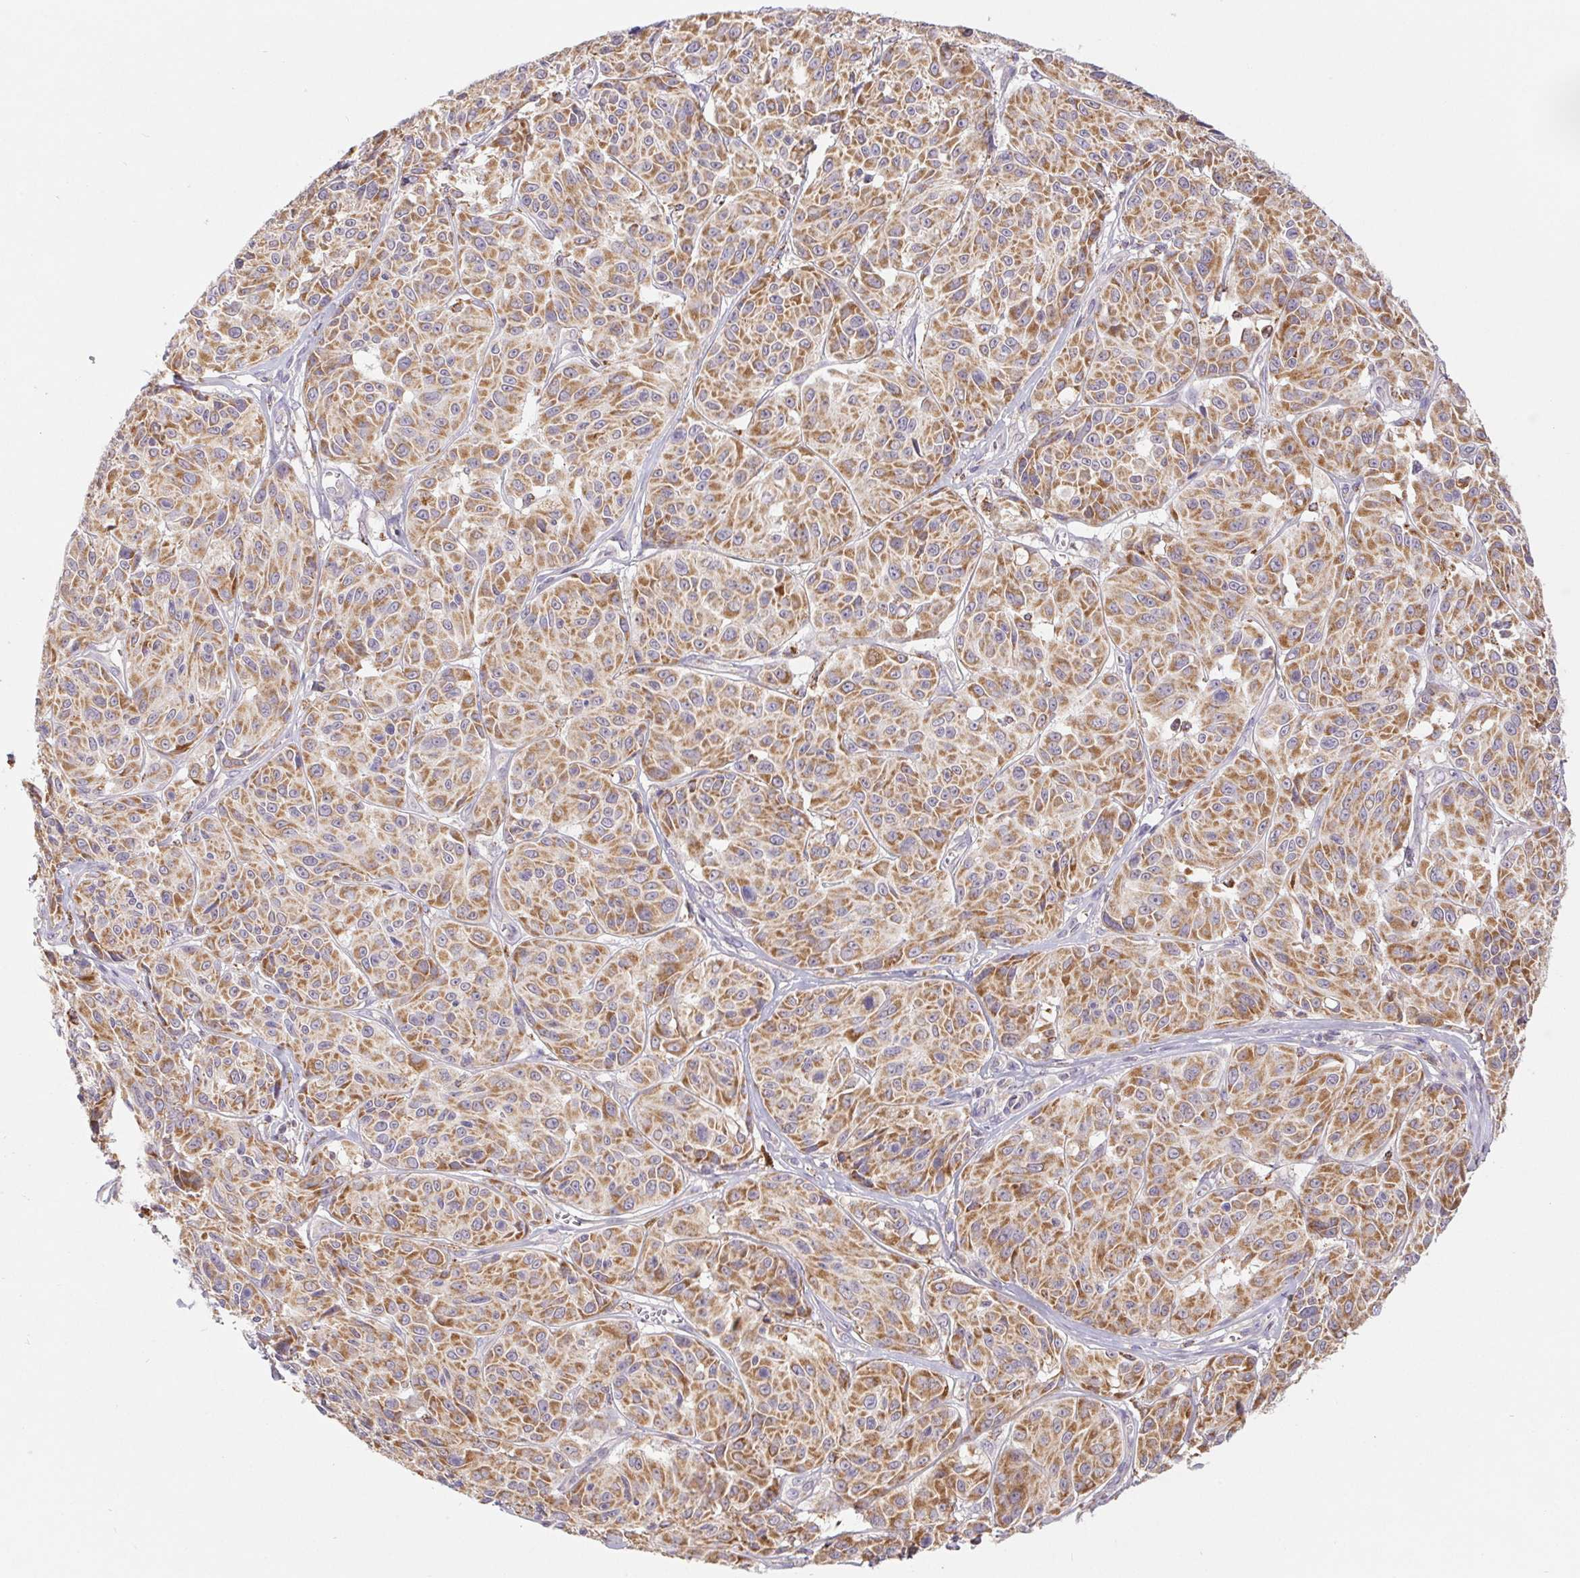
{"staining": {"intensity": "moderate", "quantity": ">75%", "location": "cytoplasmic/membranous"}, "tissue": "melanoma", "cell_type": "Tumor cells", "image_type": "cancer", "snomed": [{"axis": "morphology", "description": "Malignant melanoma, NOS"}, {"axis": "topography", "description": "Skin"}], "caption": "Tumor cells demonstrate medium levels of moderate cytoplasmic/membranous staining in approximately >75% of cells in malignant melanoma.", "gene": "EMC6", "patient": {"sex": "male", "age": 91}}